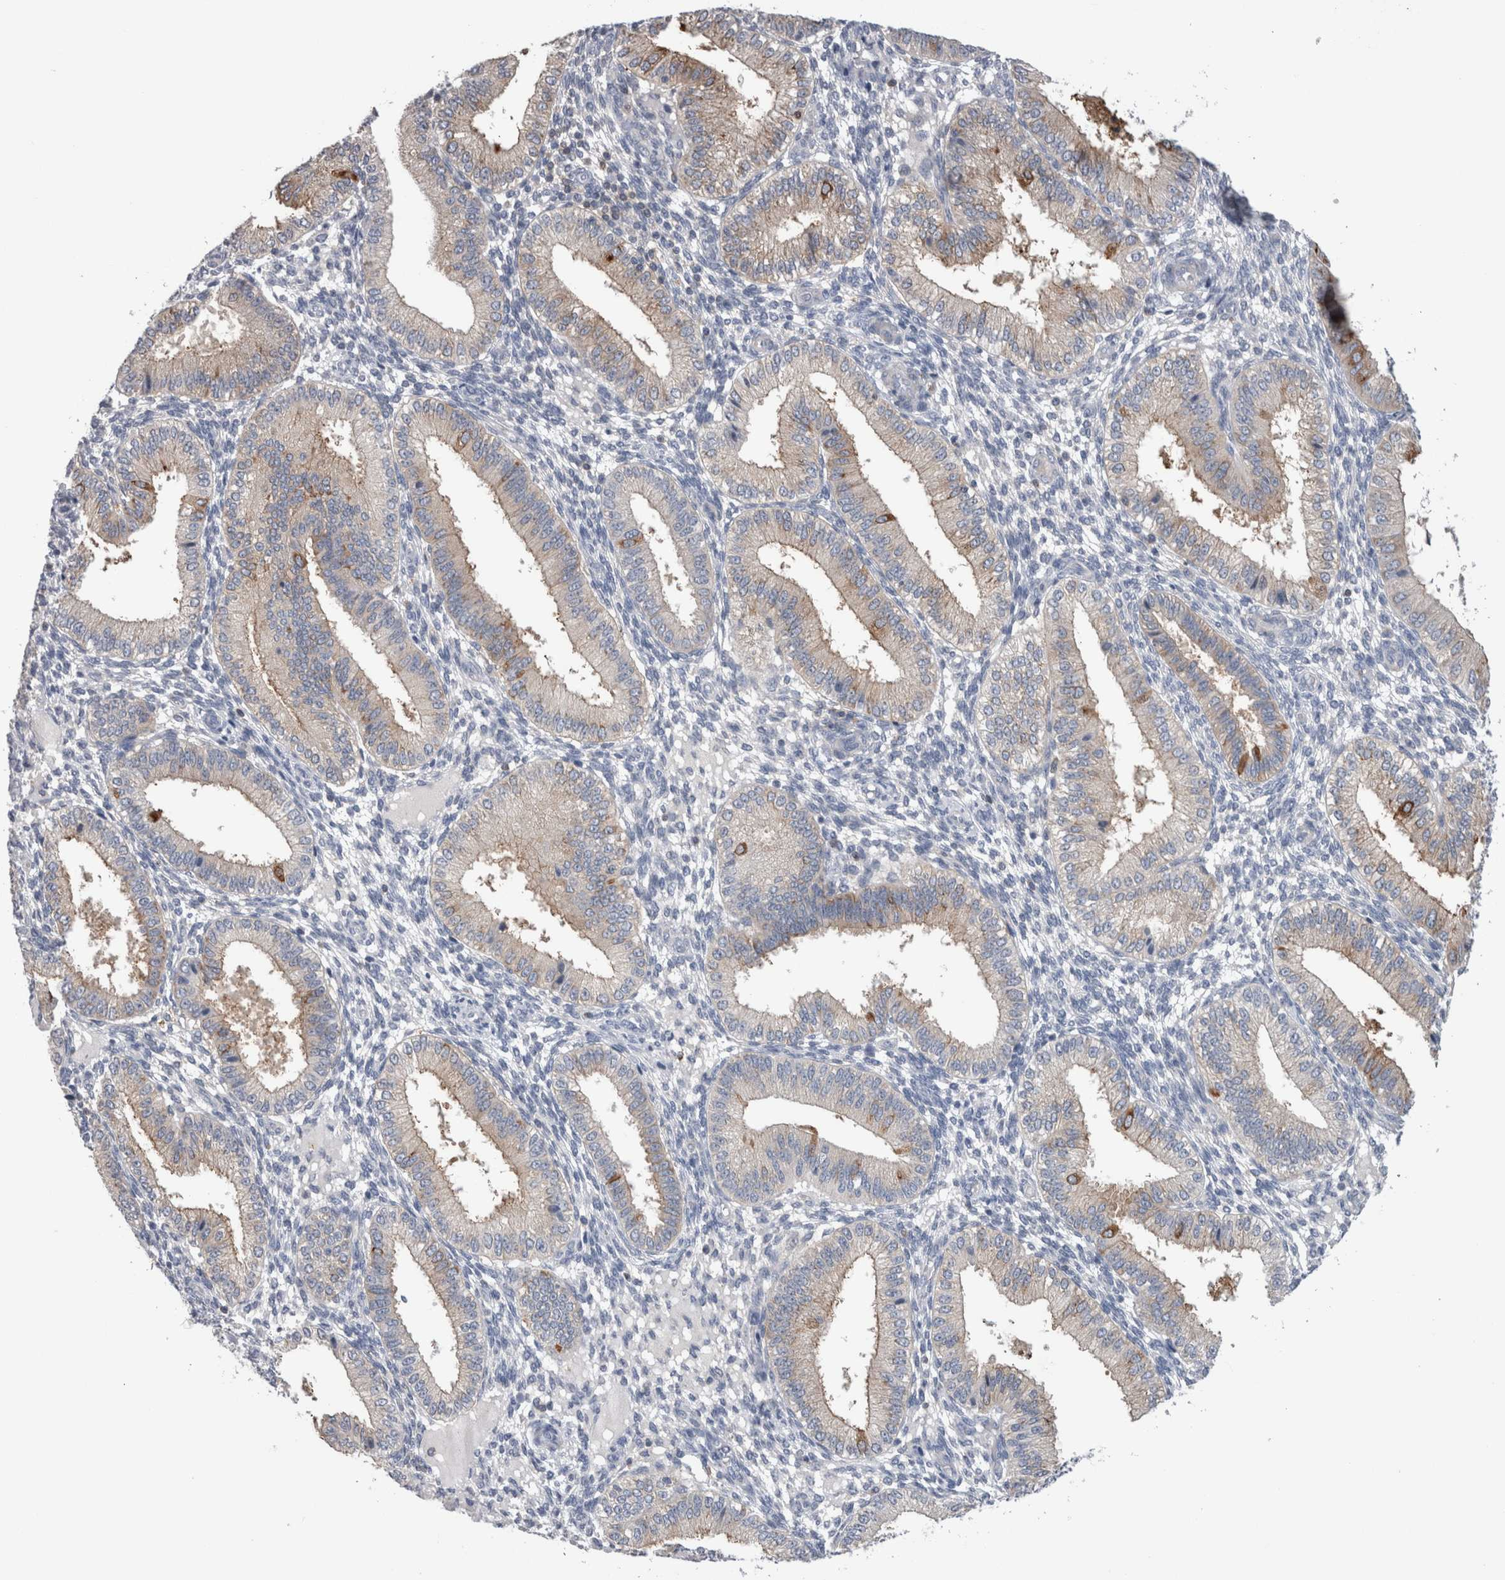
{"staining": {"intensity": "negative", "quantity": "none", "location": "none"}, "tissue": "endometrium", "cell_type": "Cells in endometrial stroma", "image_type": "normal", "snomed": [{"axis": "morphology", "description": "Normal tissue, NOS"}, {"axis": "topography", "description": "Endometrium"}], "caption": "IHC of unremarkable endometrium exhibits no expression in cells in endometrial stroma. (DAB (3,3'-diaminobenzidine) IHC visualized using brightfield microscopy, high magnification).", "gene": "DCTN6", "patient": {"sex": "female", "age": 39}}